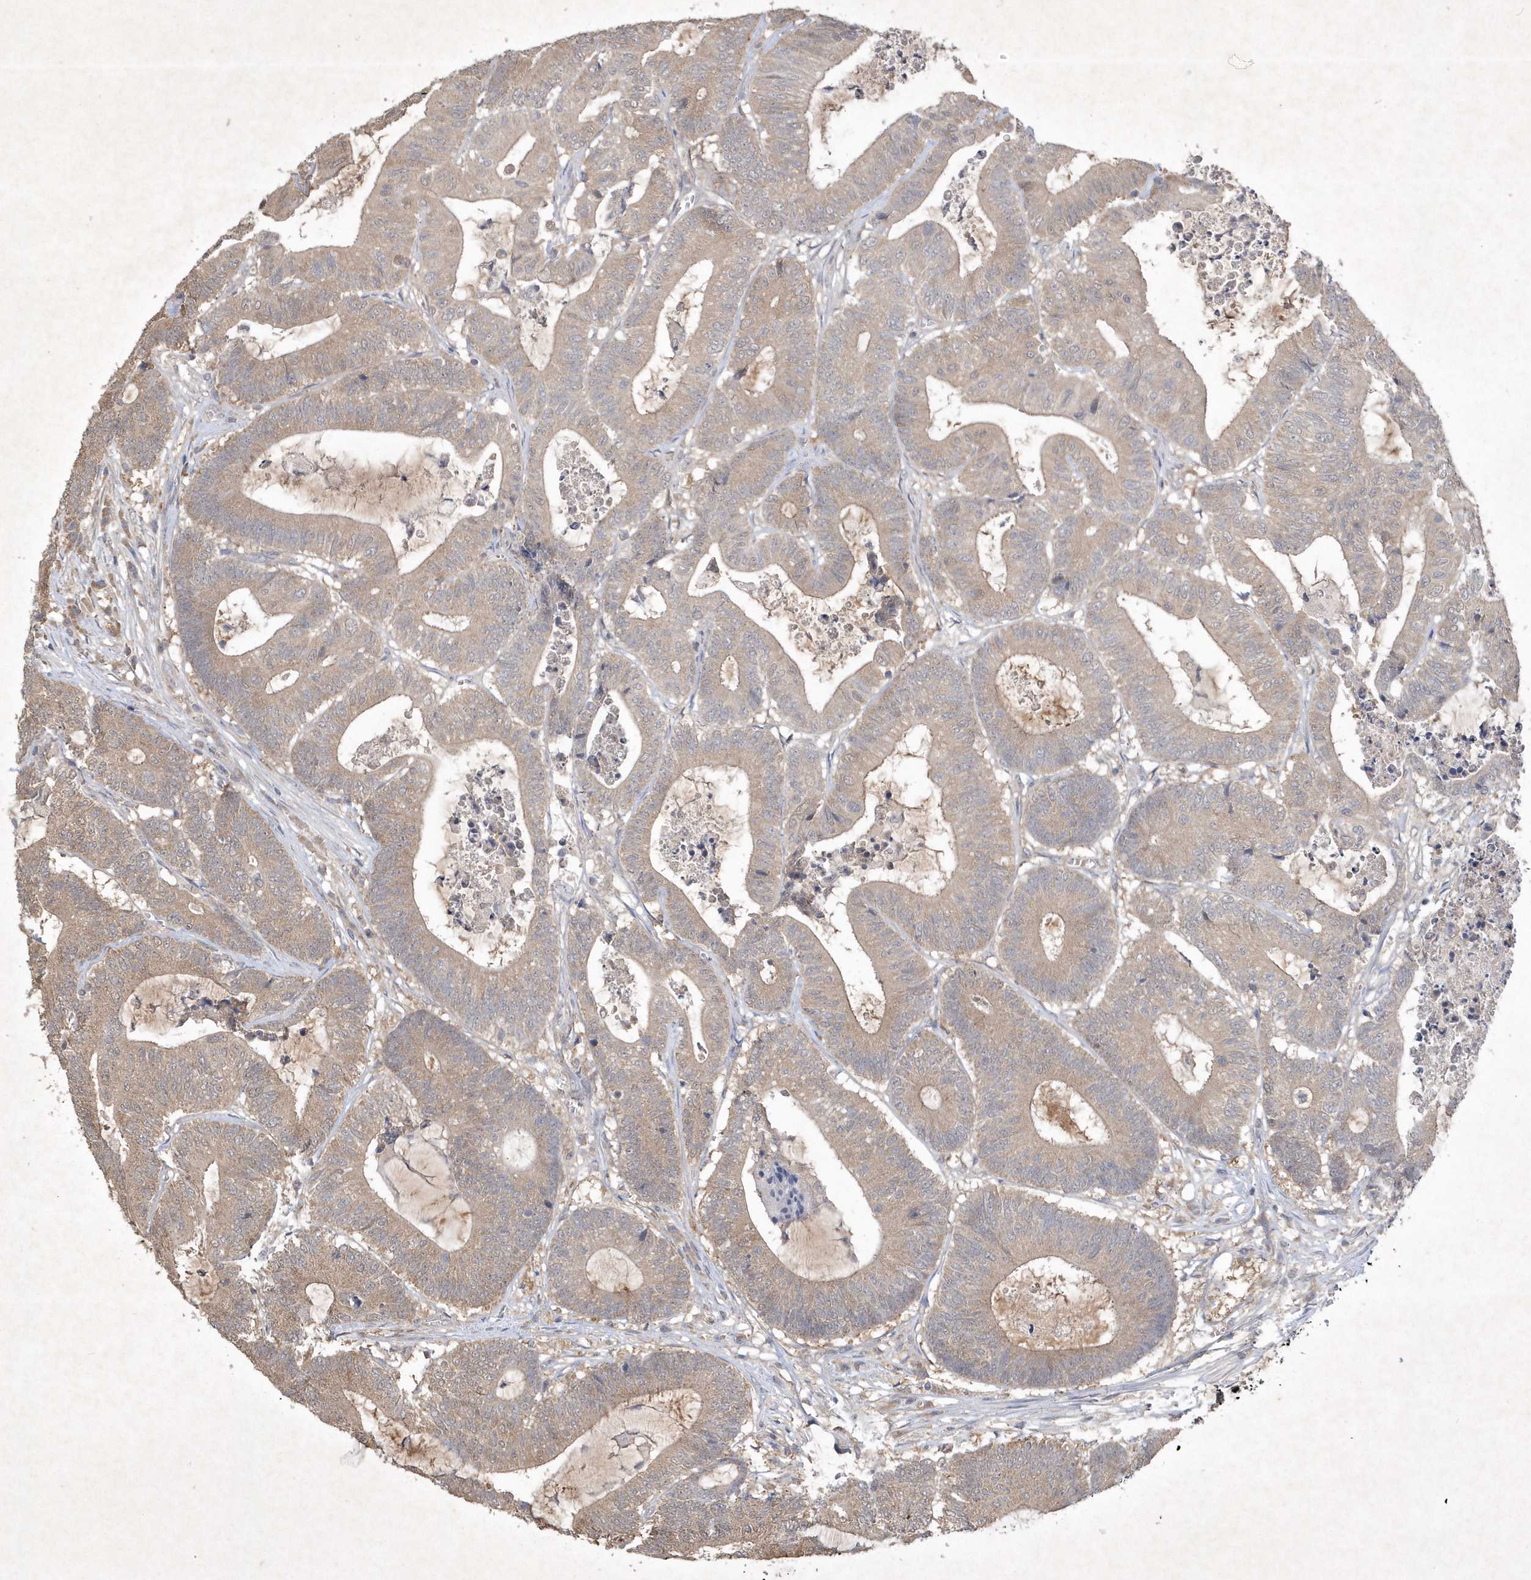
{"staining": {"intensity": "weak", "quantity": "25%-75%", "location": "cytoplasmic/membranous"}, "tissue": "colorectal cancer", "cell_type": "Tumor cells", "image_type": "cancer", "snomed": [{"axis": "morphology", "description": "Adenocarcinoma, NOS"}, {"axis": "topography", "description": "Colon"}], "caption": "A photomicrograph showing weak cytoplasmic/membranous positivity in approximately 25%-75% of tumor cells in colorectal cancer (adenocarcinoma), as visualized by brown immunohistochemical staining.", "gene": "AKR7A2", "patient": {"sex": "female", "age": 84}}